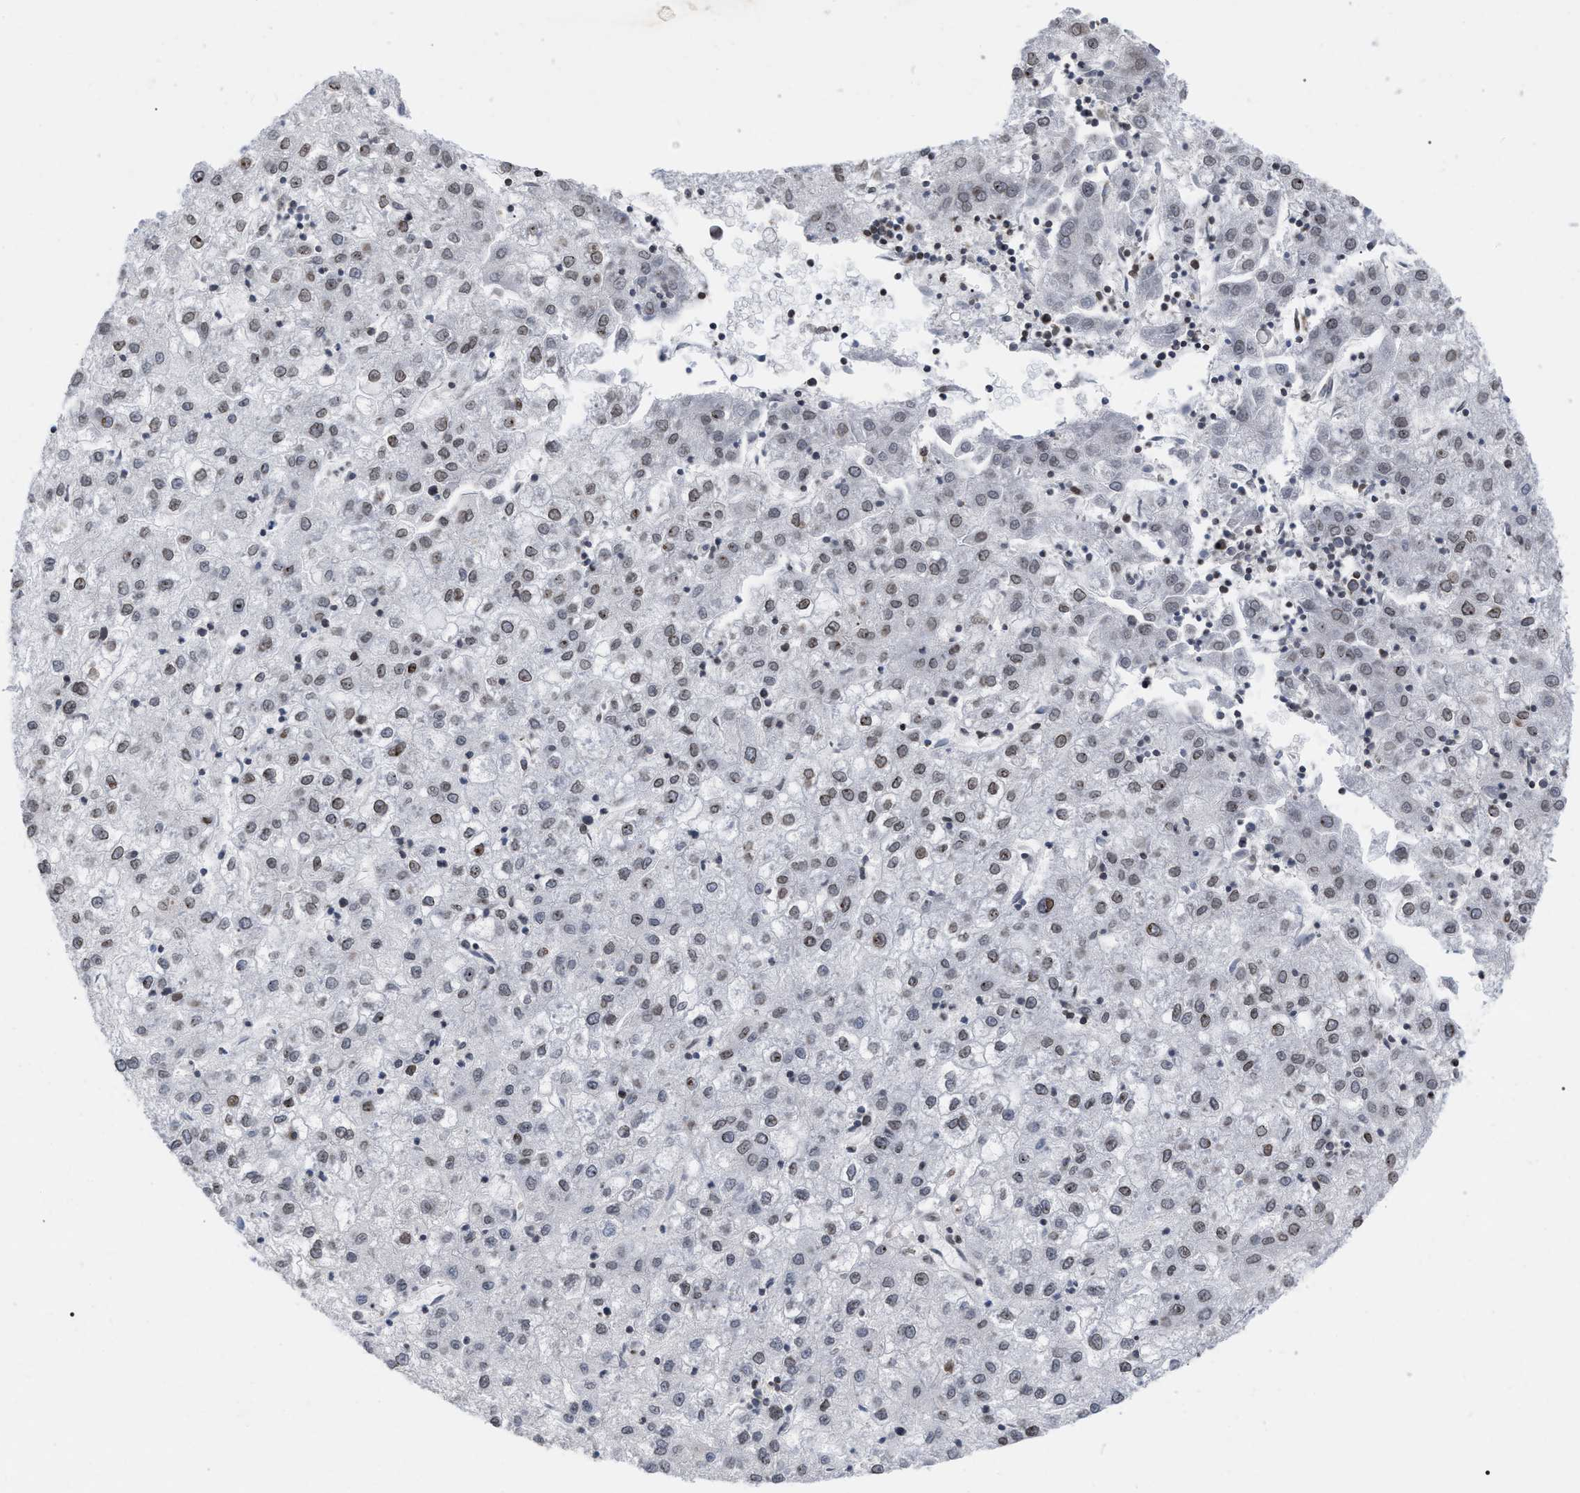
{"staining": {"intensity": "weak", "quantity": ">75%", "location": "cytoplasmic/membranous,nuclear"}, "tissue": "liver cancer", "cell_type": "Tumor cells", "image_type": "cancer", "snomed": [{"axis": "morphology", "description": "Carcinoma, Hepatocellular, NOS"}, {"axis": "topography", "description": "Liver"}], "caption": "Immunohistochemistry (IHC) image of liver cancer (hepatocellular carcinoma) stained for a protein (brown), which shows low levels of weak cytoplasmic/membranous and nuclear expression in approximately >75% of tumor cells.", "gene": "TPR", "patient": {"sex": "male", "age": 72}}